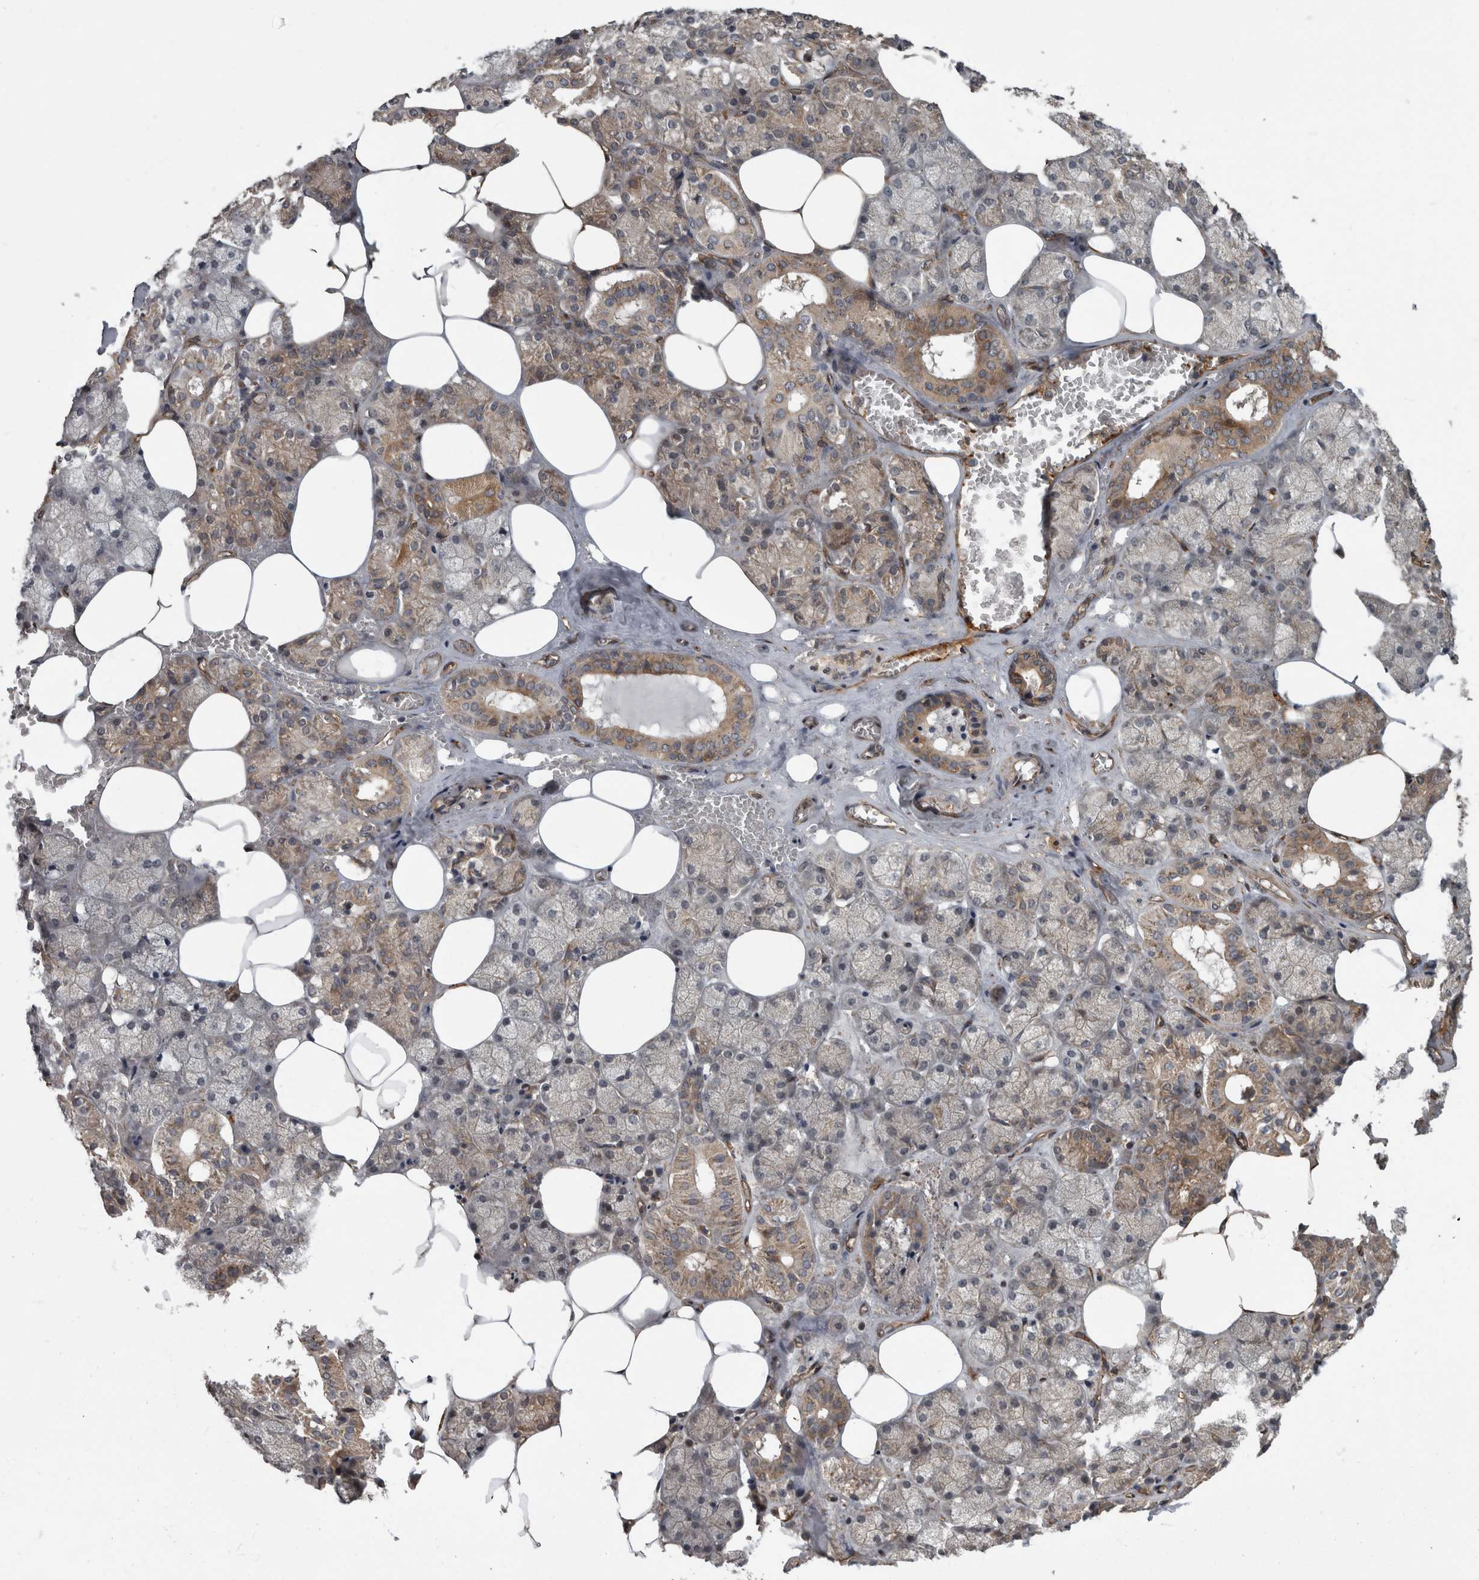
{"staining": {"intensity": "weak", "quantity": "25%-75%", "location": "cytoplasmic/membranous"}, "tissue": "salivary gland", "cell_type": "Glandular cells", "image_type": "normal", "snomed": [{"axis": "morphology", "description": "Normal tissue, NOS"}, {"axis": "topography", "description": "Salivary gland"}], "caption": "The micrograph shows immunohistochemical staining of benign salivary gland. There is weak cytoplasmic/membranous expression is identified in approximately 25%-75% of glandular cells. The staining is performed using DAB (3,3'-diaminobenzidine) brown chromogen to label protein expression. The nuclei are counter-stained blue using hematoxylin.", "gene": "VEGFD", "patient": {"sex": "male", "age": 62}}